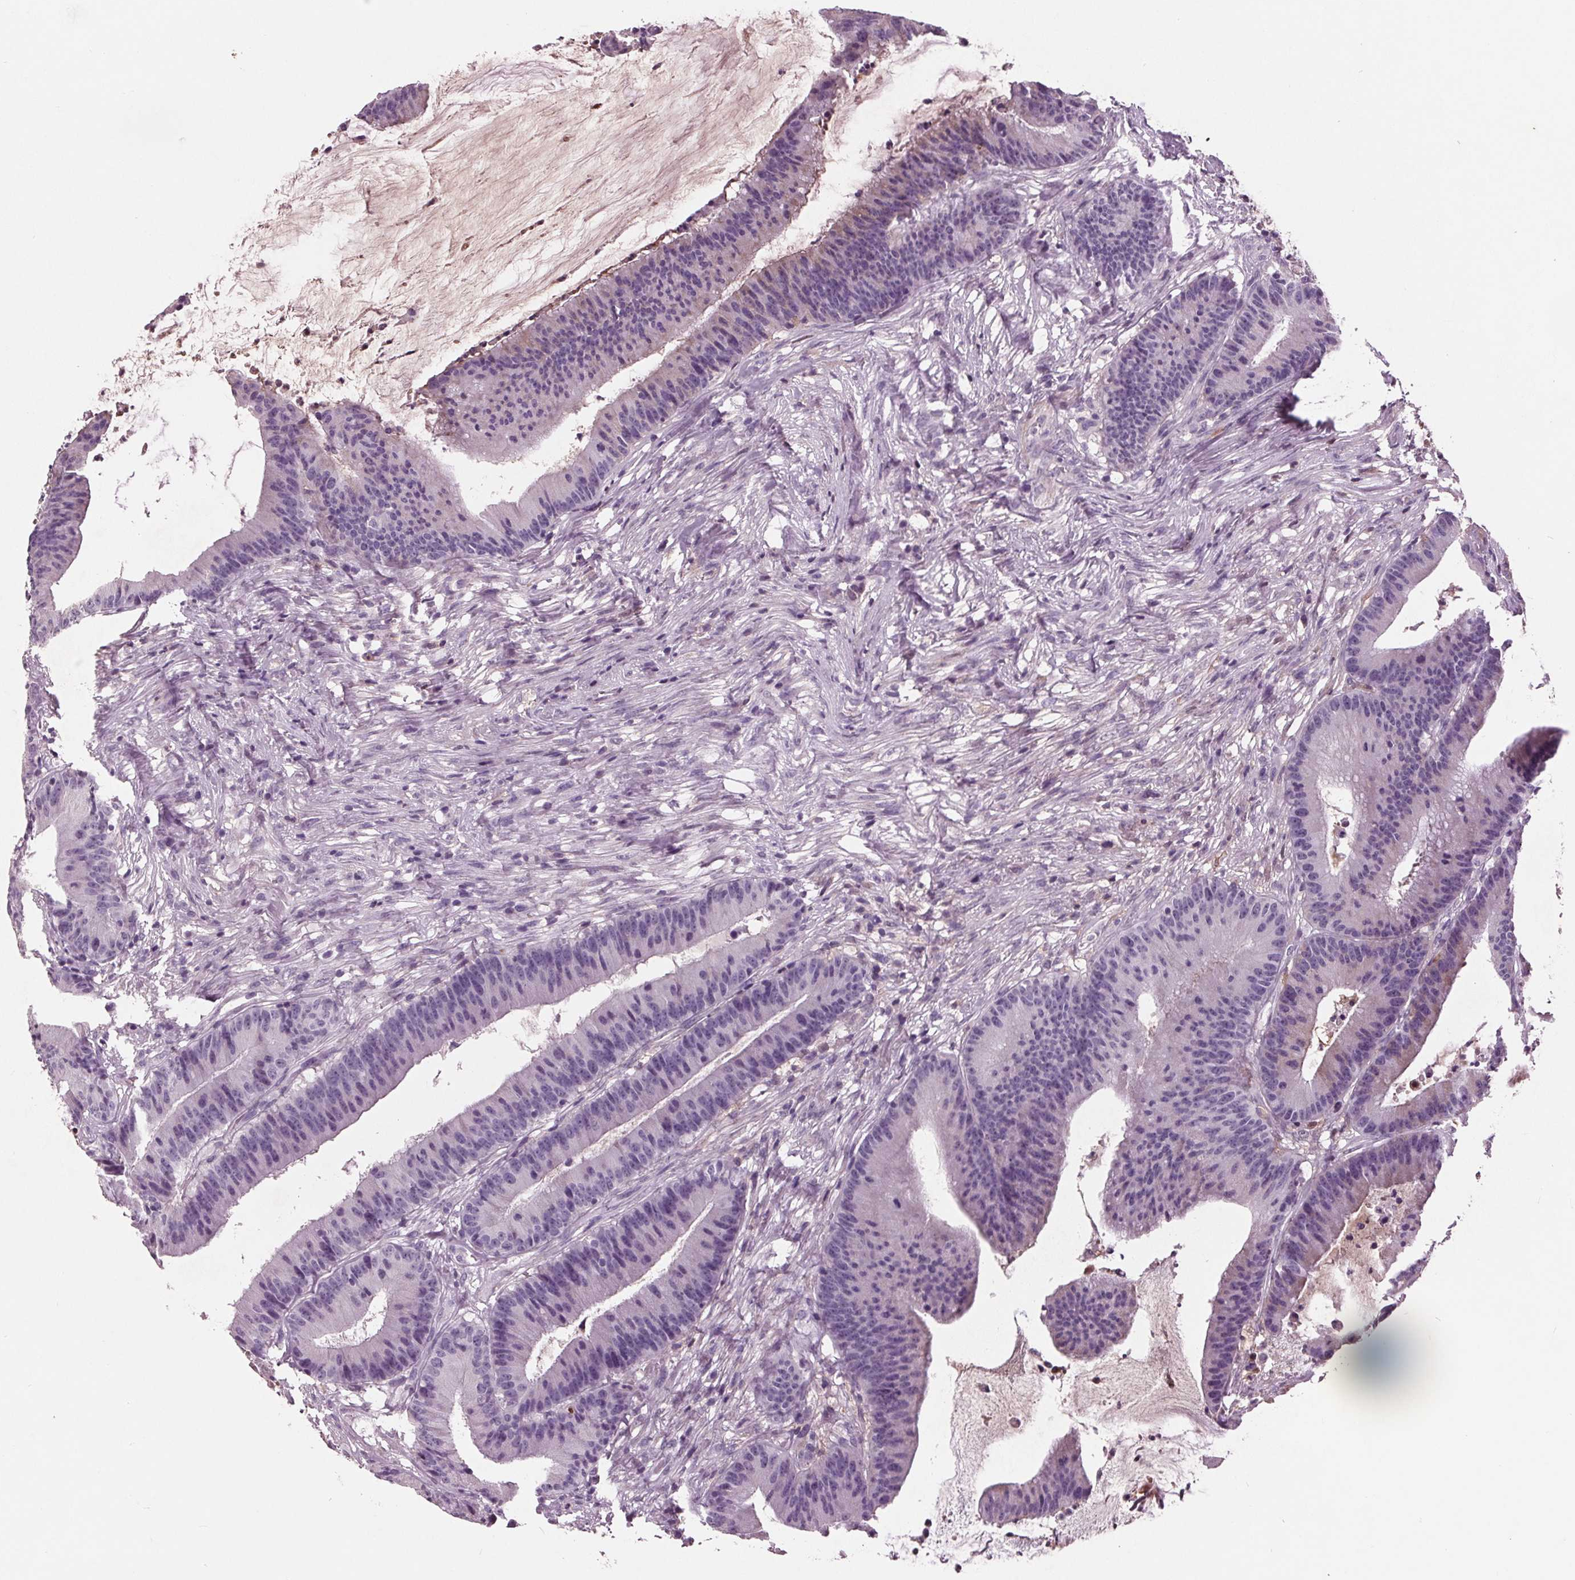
{"staining": {"intensity": "negative", "quantity": "none", "location": "none"}, "tissue": "colorectal cancer", "cell_type": "Tumor cells", "image_type": "cancer", "snomed": [{"axis": "morphology", "description": "Adenocarcinoma, NOS"}, {"axis": "topography", "description": "Colon"}], "caption": "An IHC image of adenocarcinoma (colorectal) is shown. There is no staining in tumor cells of adenocarcinoma (colorectal). (Immunohistochemistry, brightfield microscopy, high magnification).", "gene": "C6", "patient": {"sex": "female", "age": 78}}